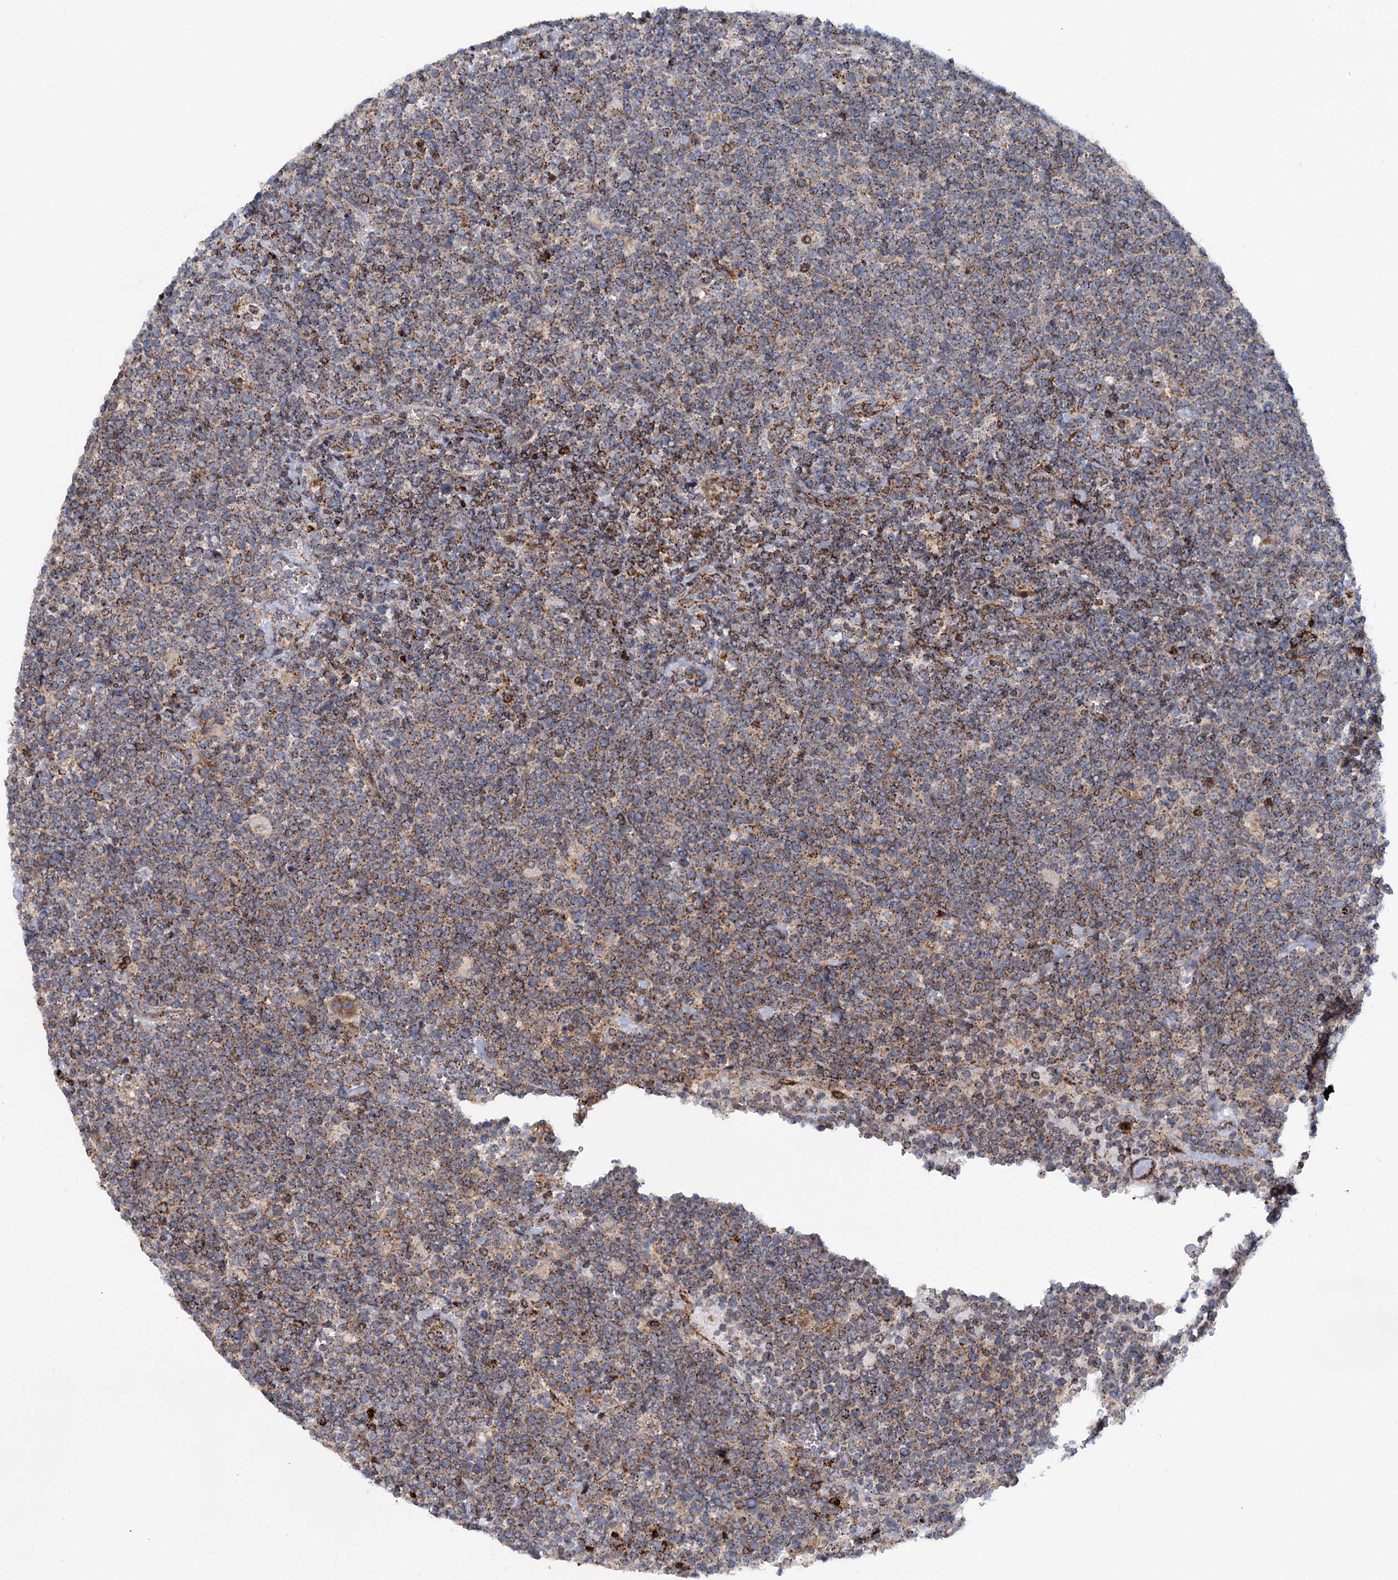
{"staining": {"intensity": "moderate", "quantity": ">75%", "location": "cytoplasmic/membranous"}, "tissue": "lymphoma", "cell_type": "Tumor cells", "image_type": "cancer", "snomed": [{"axis": "morphology", "description": "Malignant lymphoma, non-Hodgkin's type, High grade"}, {"axis": "topography", "description": "Lymph node"}], "caption": "Human high-grade malignant lymphoma, non-Hodgkin's type stained with a brown dye demonstrates moderate cytoplasmic/membranous positive positivity in about >75% of tumor cells.", "gene": "SUPT20H", "patient": {"sex": "male", "age": 61}}